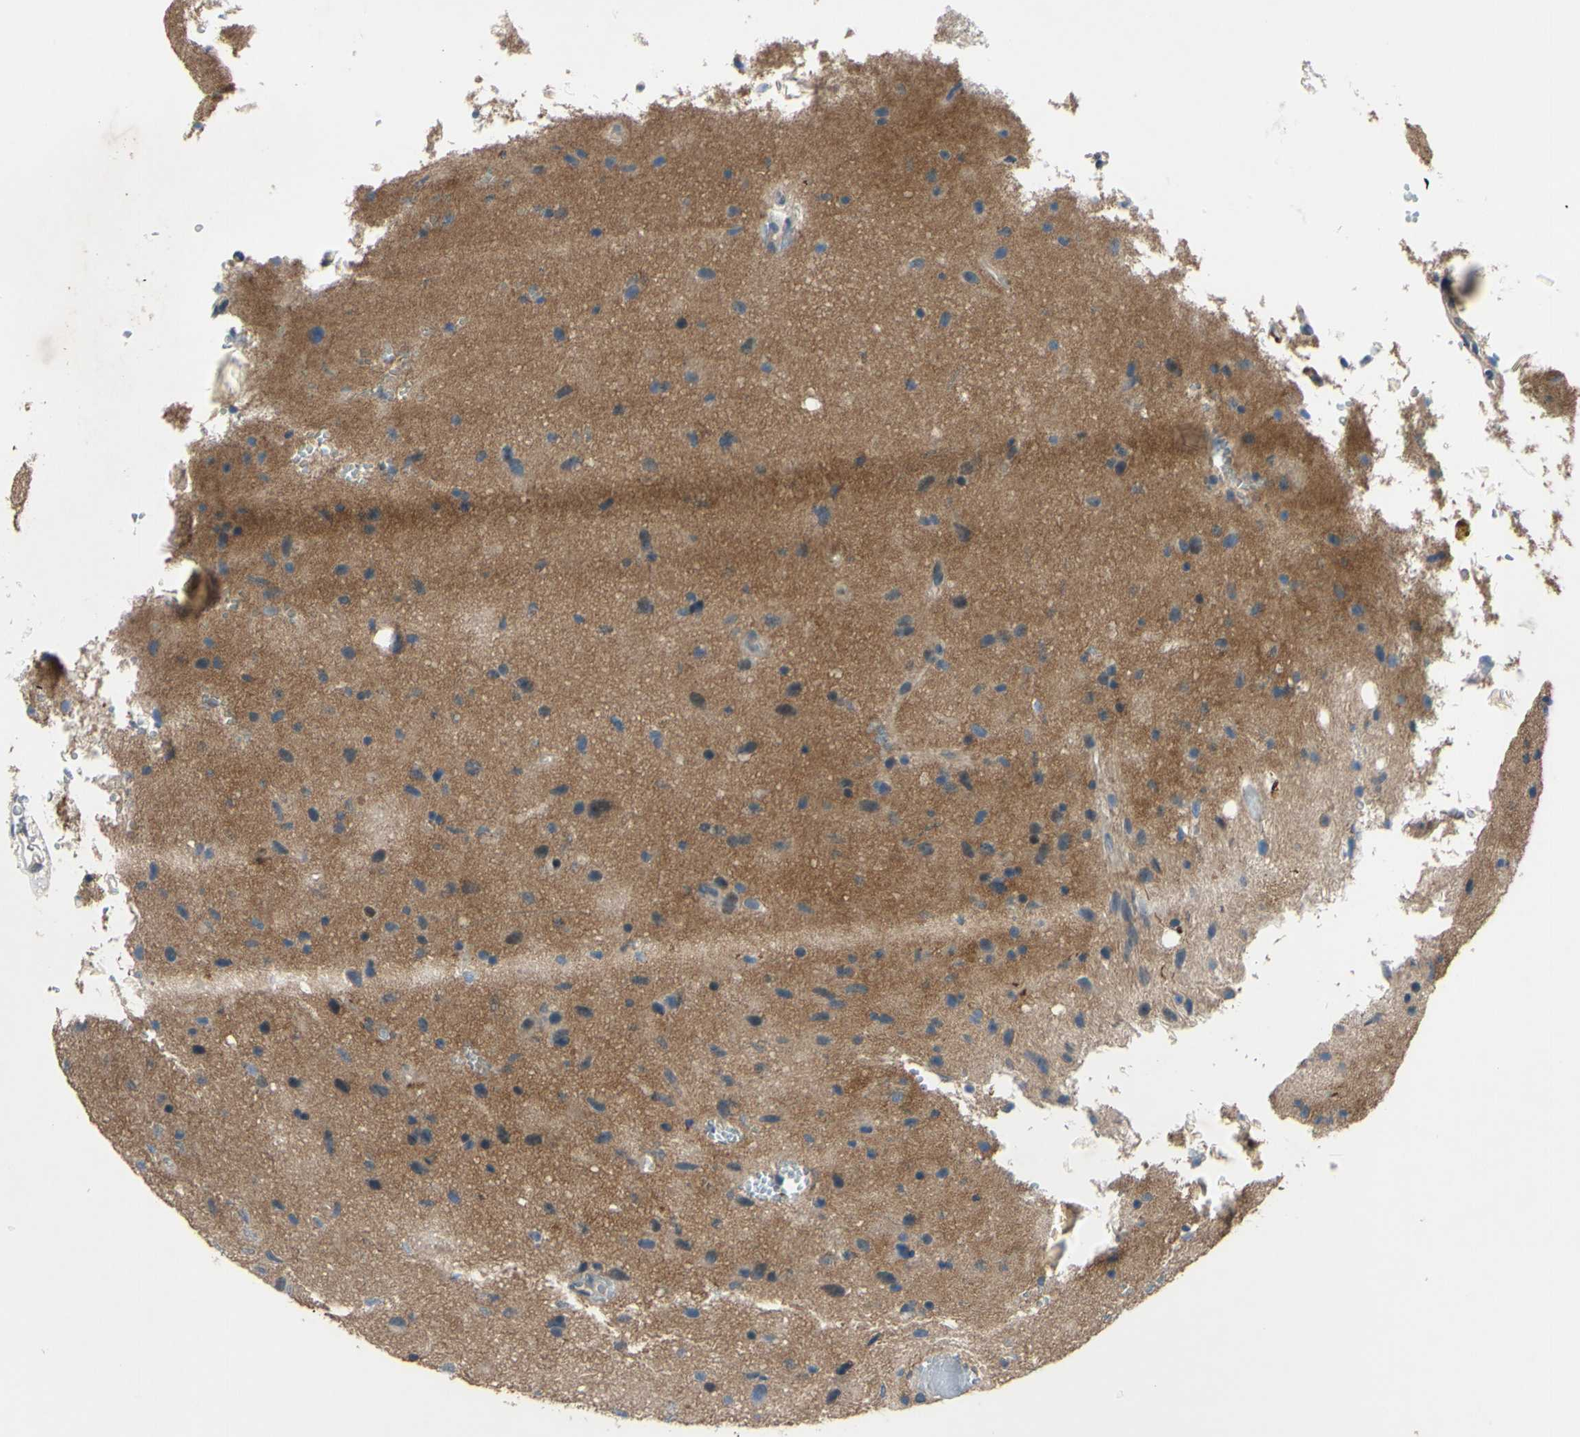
{"staining": {"intensity": "negative", "quantity": "none", "location": "none"}, "tissue": "glioma", "cell_type": "Tumor cells", "image_type": "cancer", "snomed": [{"axis": "morphology", "description": "Glioma, malignant, Low grade"}, {"axis": "topography", "description": "Brain"}], "caption": "High magnification brightfield microscopy of malignant glioma (low-grade) stained with DAB (3,3'-diaminobenzidine) (brown) and counterstained with hematoxylin (blue): tumor cells show no significant staining.", "gene": "HILPDA", "patient": {"sex": "male", "age": 77}}